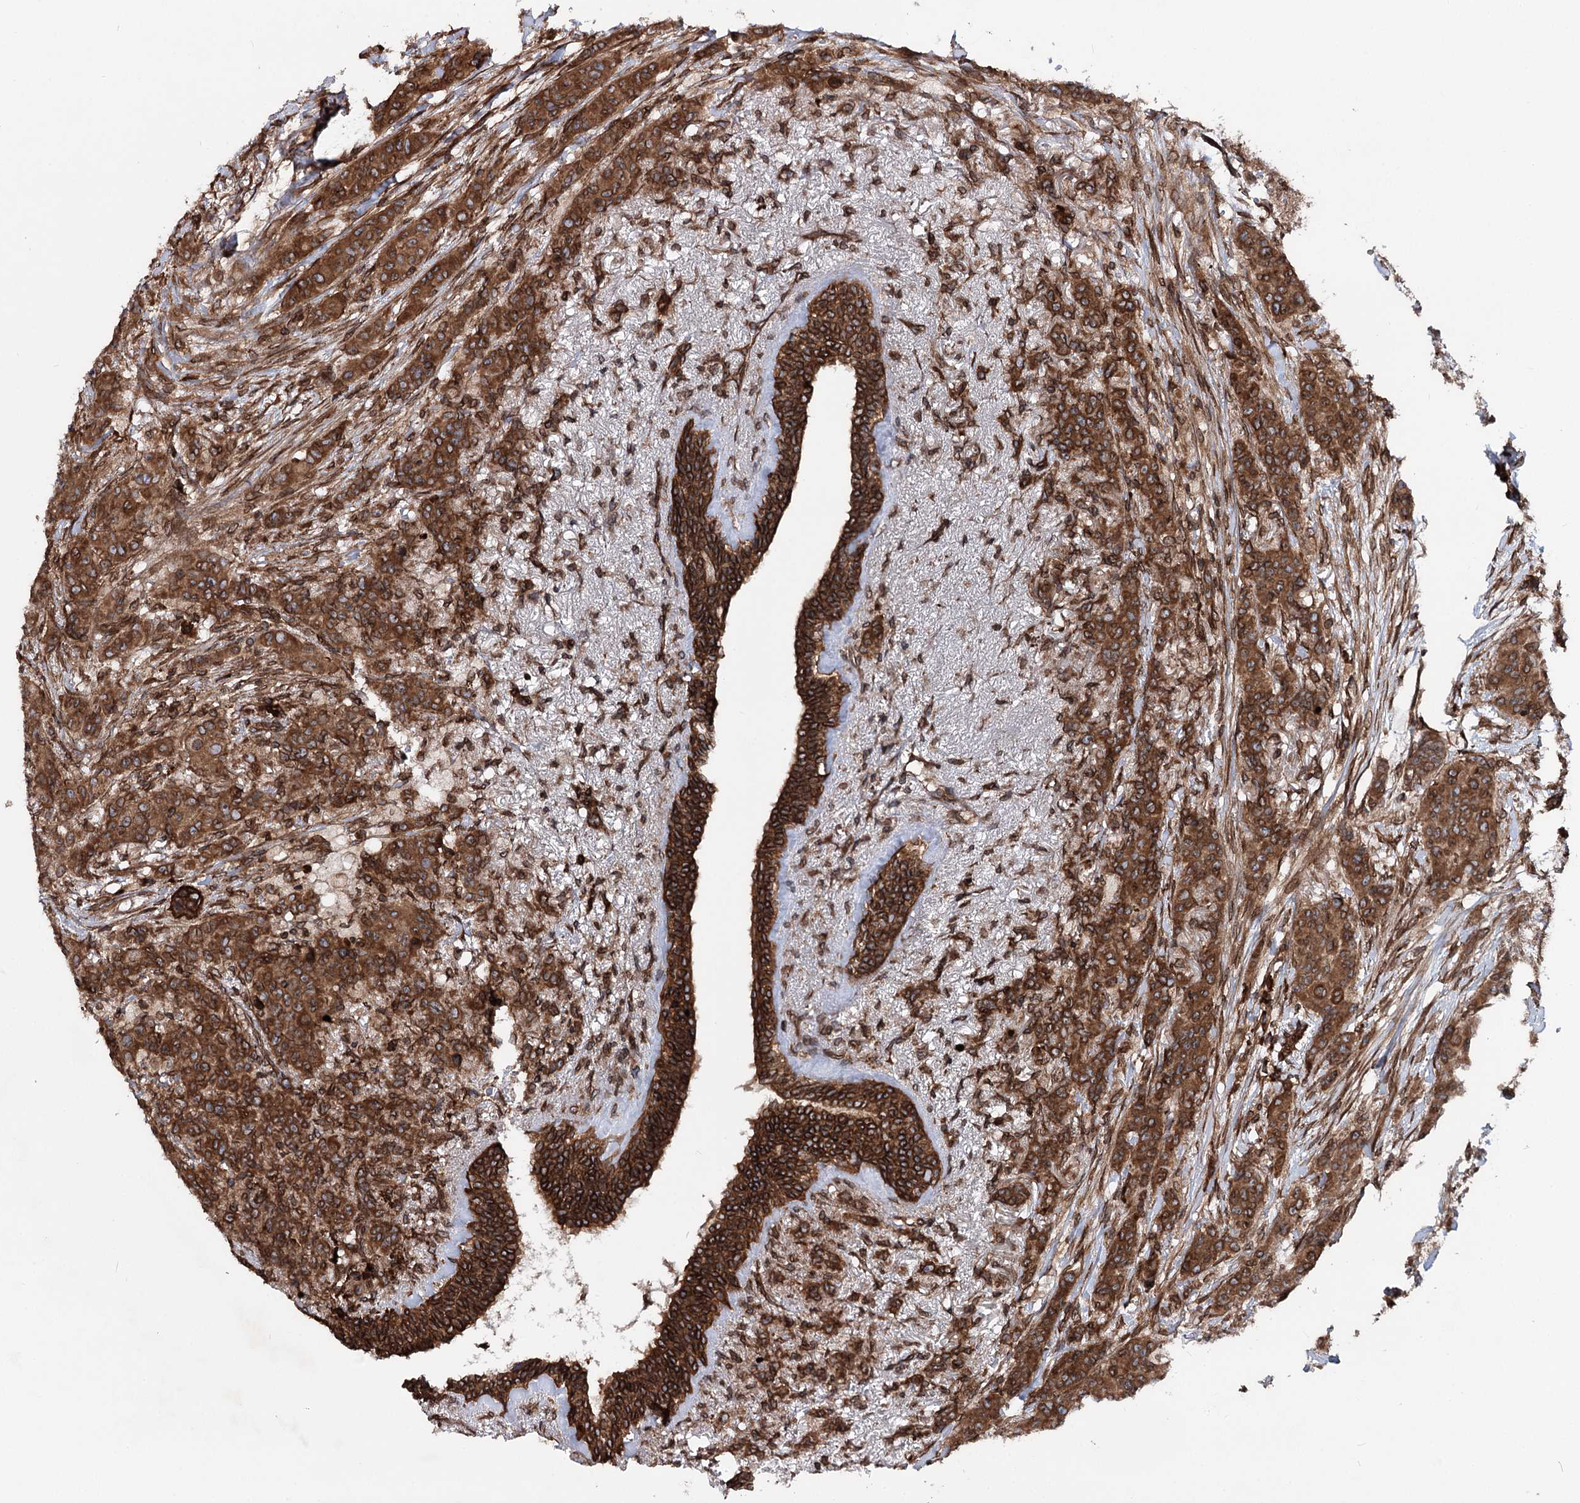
{"staining": {"intensity": "strong", "quantity": ">75%", "location": "cytoplasmic/membranous"}, "tissue": "breast cancer", "cell_type": "Tumor cells", "image_type": "cancer", "snomed": [{"axis": "morphology", "description": "Duct carcinoma"}, {"axis": "topography", "description": "Breast"}], "caption": "Breast cancer (invasive ductal carcinoma) stained with IHC shows strong cytoplasmic/membranous expression in about >75% of tumor cells.", "gene": "FGFR1OP2", "patient": {"sex": "female", "age": 40}}